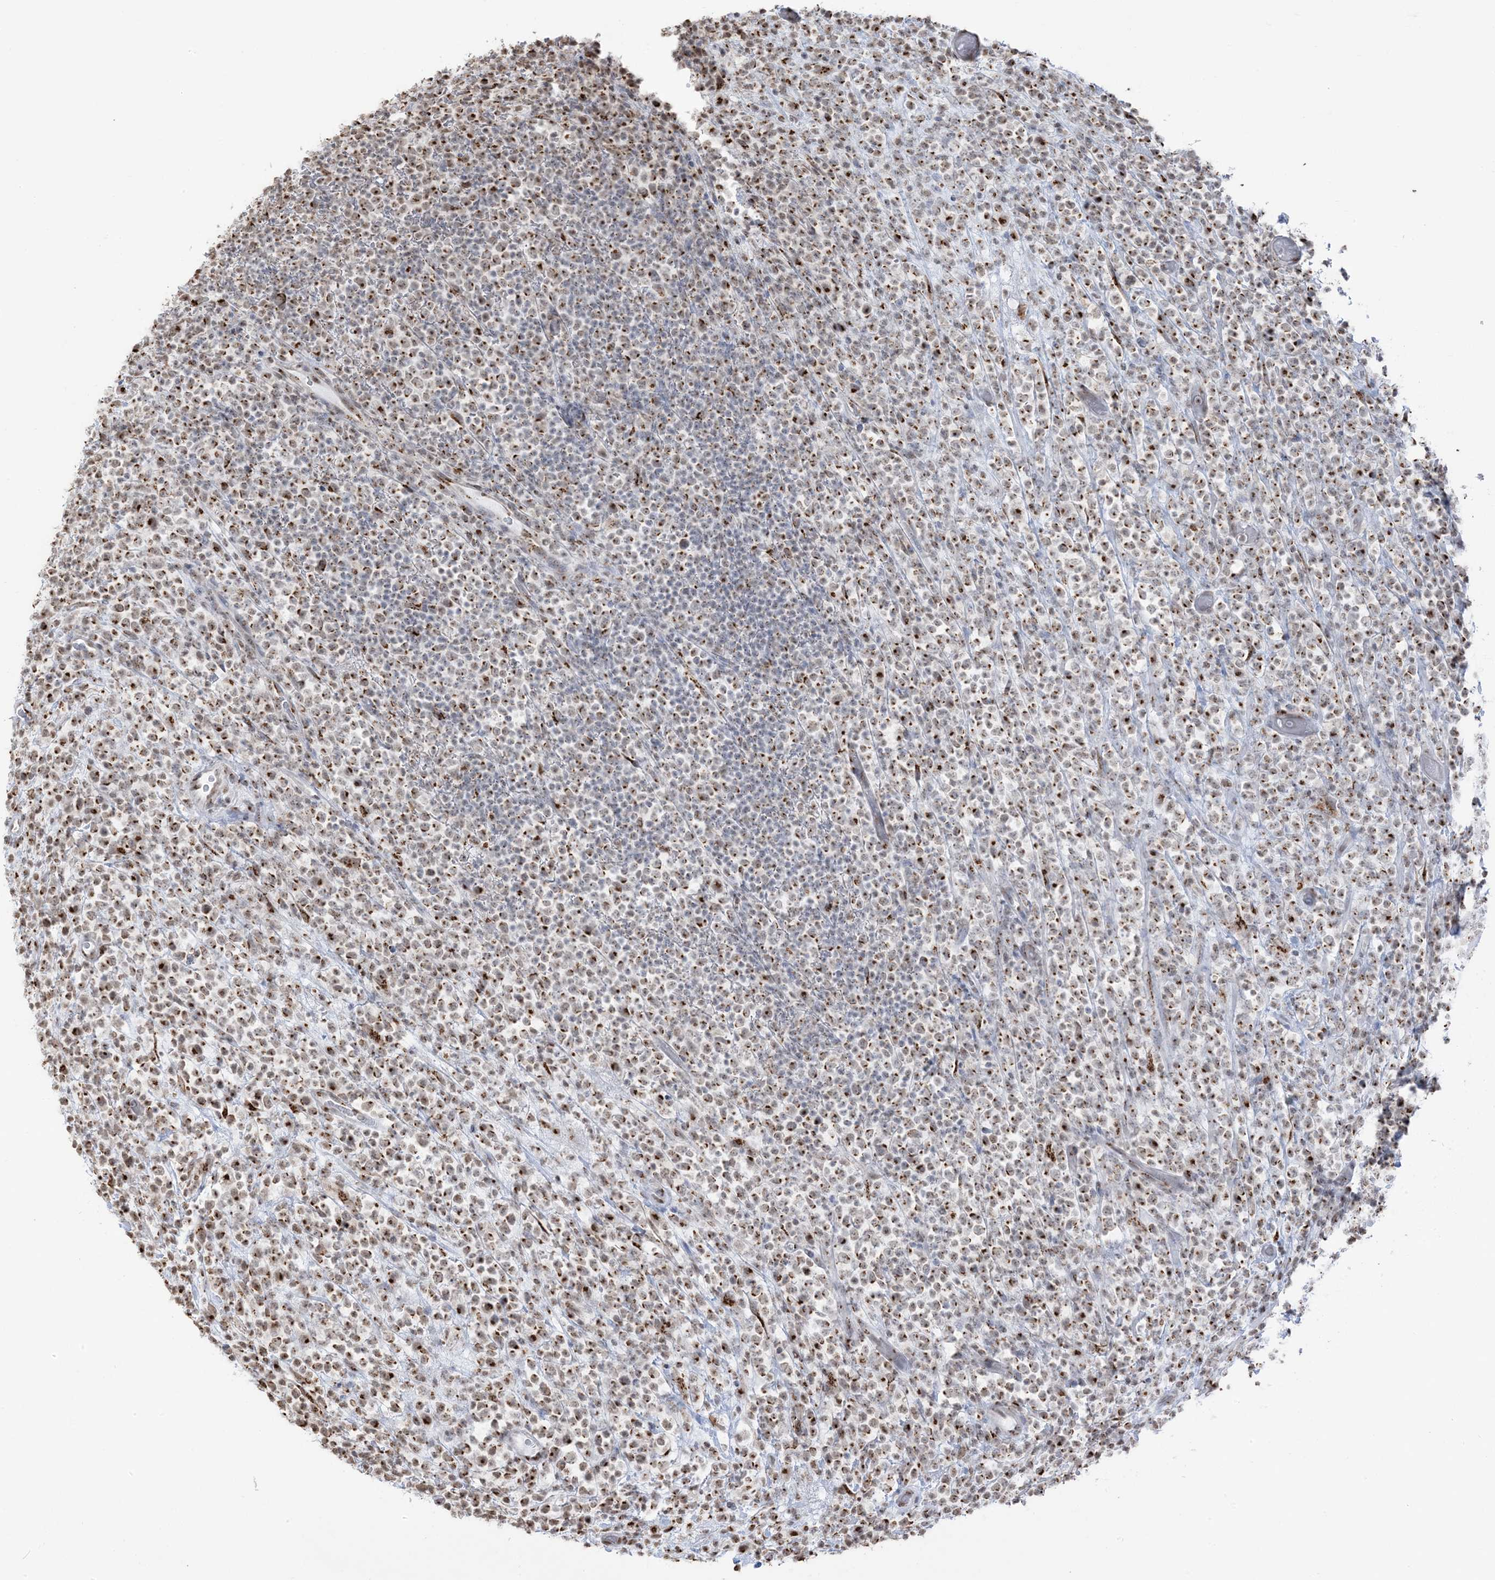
{"staining": {"intensity": "moderate", "quantity": ">75%", "location": "cytoplasmic/membranous,nuclear"}, "tissue": "lymphoma", "cell_type": "Tumor cells", "image_type": "cancer", "snomed": [{"axis": "morphology", "description": "Malignant lymphoma, non-Hodgkin's type, High grade"}, {"axis": "topography", "description": "Colon"}], "caption": "Human lymphoma stained with a protein marker demonstrates moderate staining in tumor cells.", "gene": "GPR107", "patient": {"sex": "female", "age": 53}}